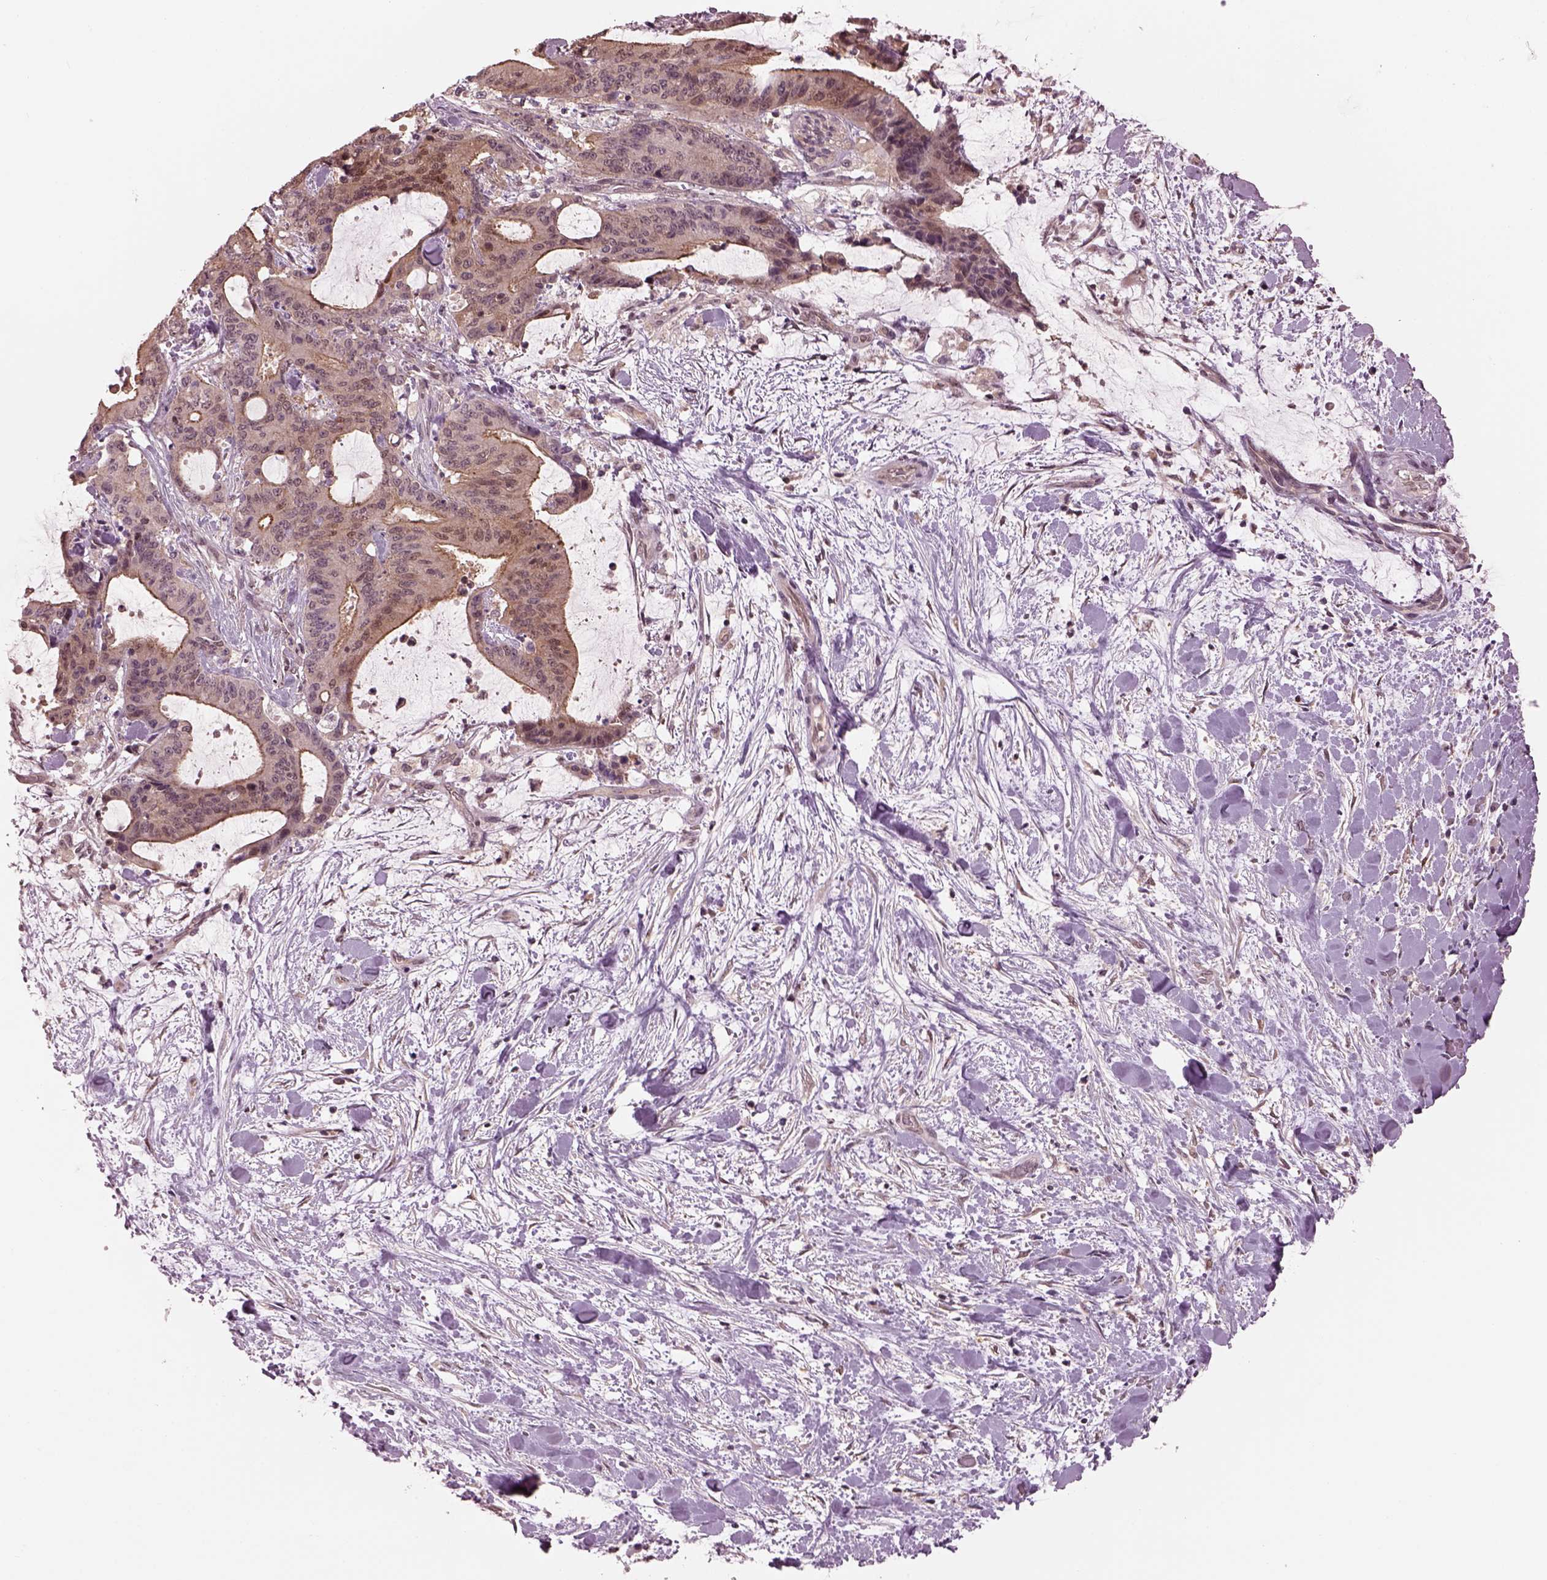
{"staining": {"intensity": "weak", "quantity": "25%-75%", "location": "cytoplasmic/membranous"}, "tissue": "liver cancer", "cell_type": "Tumor cells", "image_type": "cancer", "snomed": [{"axis": "morphology", "description": "Cholangiocarcinoma"}, {"axis": "topography", "description": "Liver"}], "caption": "Human liver cholangiocarcinoma stained with a brown dye demonstrates weak cytoplasmic/membranous positive expression in approximately 25%-75% of tumor cells.", "gene": "SRI", "patient": {"sex": "female", "age": 73}}